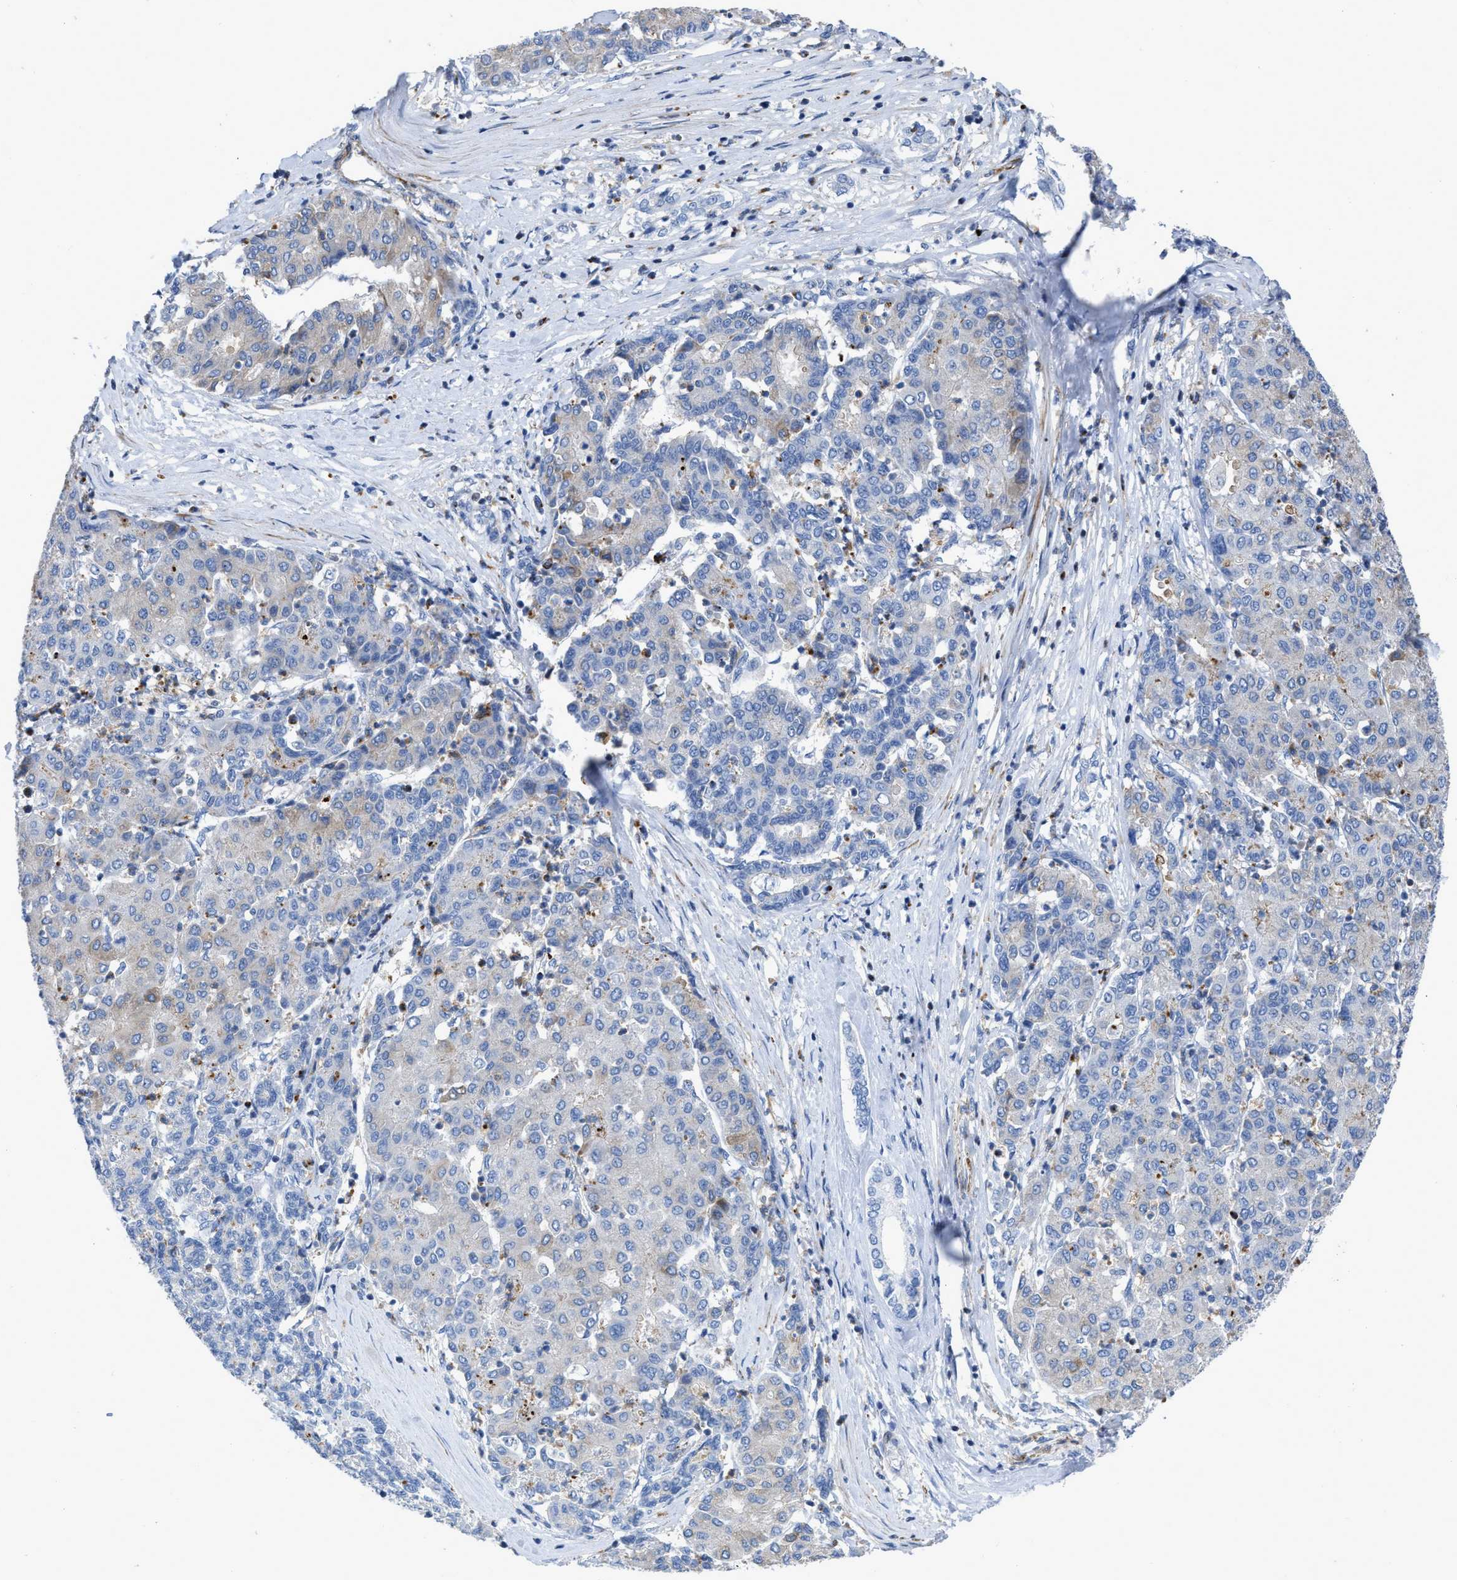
{"staining": {"intensity": "weak", "quantity": "<25%", "location": "cytoplasmic/membranous"}, "tissue": "liver cancer", "cell_type": "Tumor cells", "image_type": "cancer", "snomed": [{"axis": "morphology", "description": "Carcinoma, Hepatocellular, NOS"}, {"axis": "topography", "description": "Liver"}], "caption": "This photomicrograph is of hepatocellular carcinoma (liver) stained with IHC to label a protein in brown with the nuclei are counter-stained blue. There is no staining in tumor cells. (Stains: DAB IHC with hematoxylin counter stain, Microscopy: brightfield microscopy at high magnification).", "gene": "PRMT2", "patient": {"sex": "male", "age": 65}}